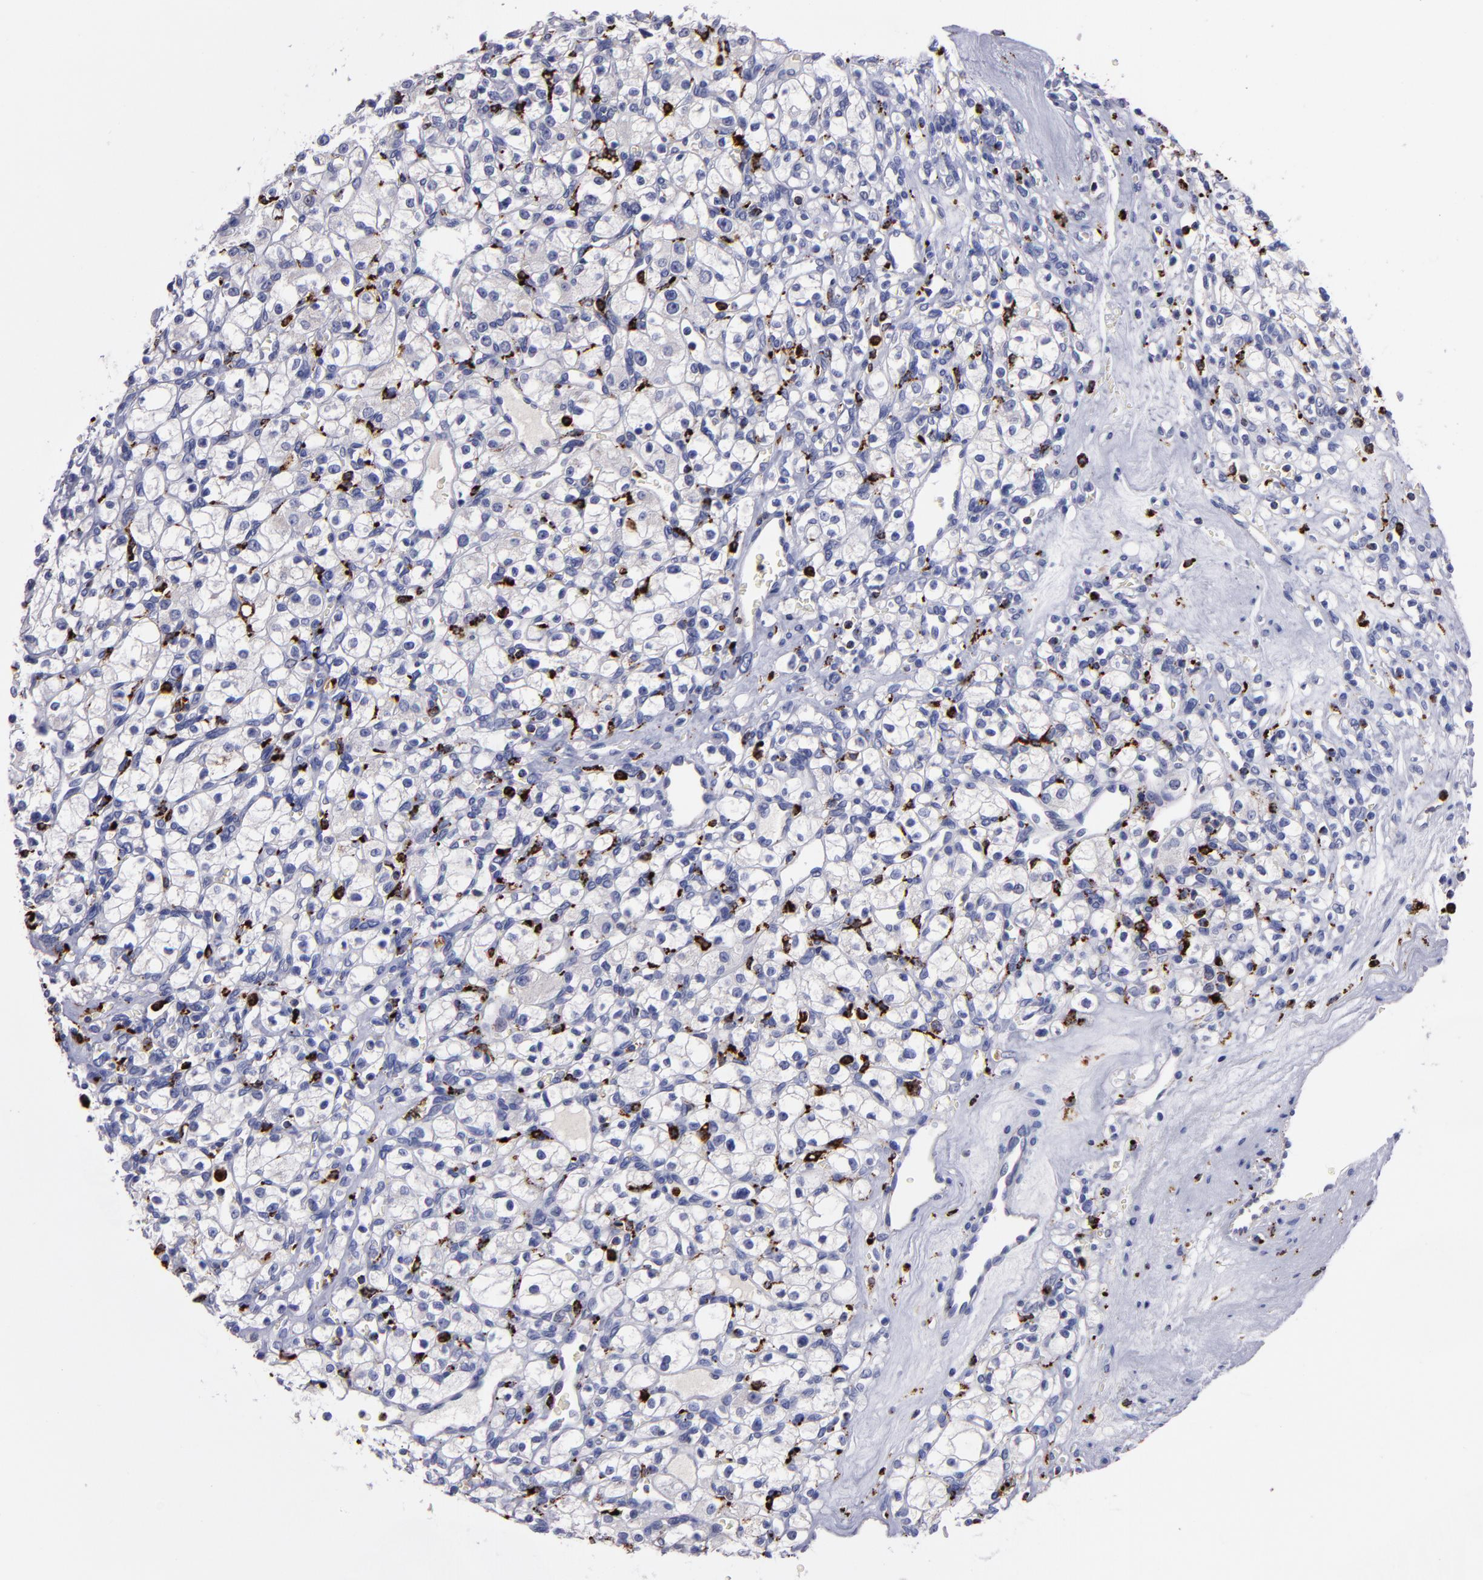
{"staining": {"intensity": "negative", "quantity": "none", "location": "none"}, "tissue": "renal cancer", "cell_type": "Tumor cells", "image_type": "cancer", "snomed": [{"axis": "morphology", "description": "Adenocarcinoma, NOS"}, {"axis": "topography", "description": "Kidney"}], "caption": "There is no significant positivity in tumor cells of adenocarcinoma (renal). Nuclei are stained in blue.", "gene": "CTSS", "patient": {"sex": "female", "age": 62}}